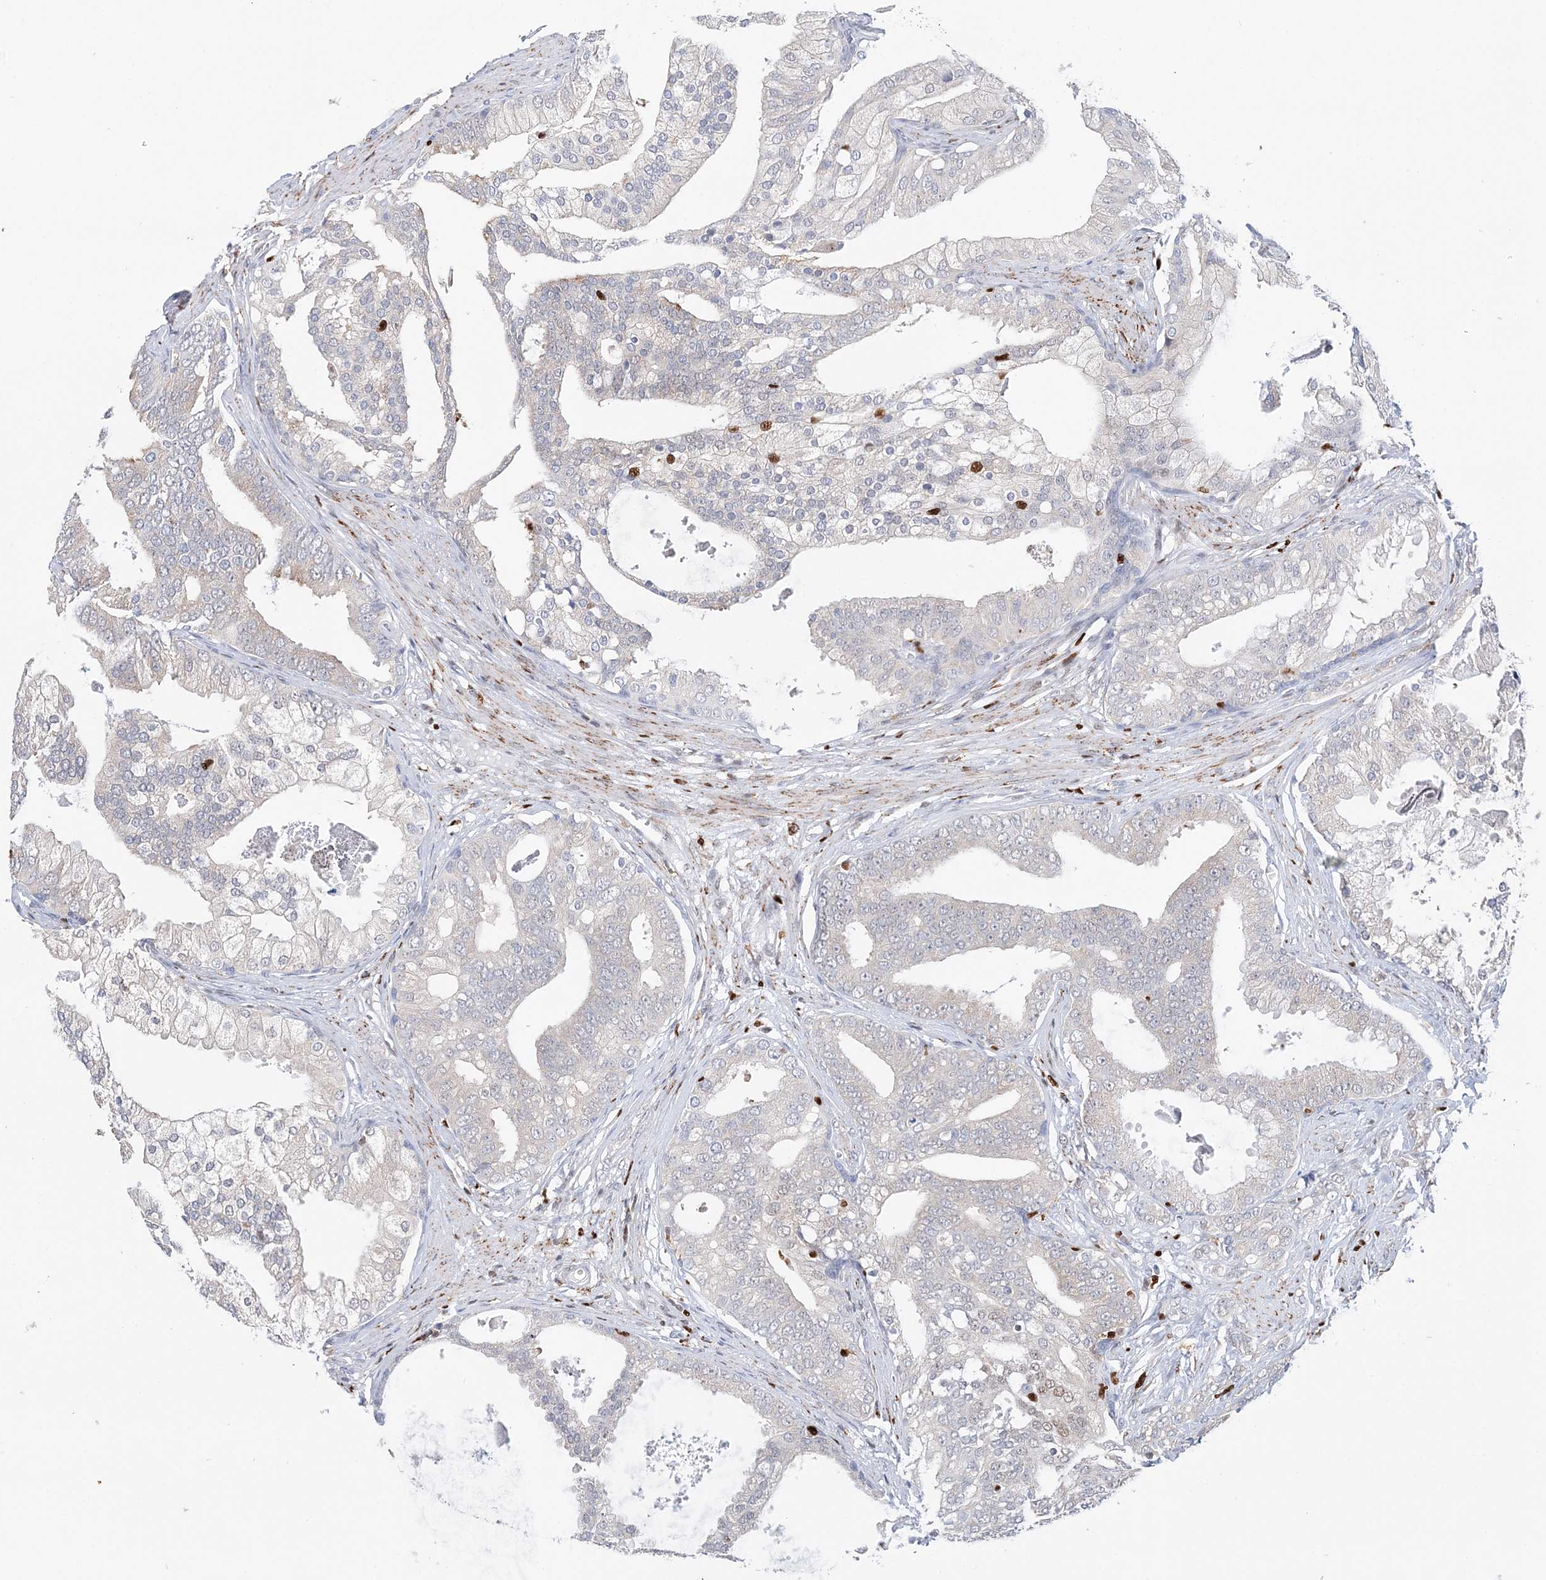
{"staining": {"intensity": "negative", "quantity": "none", "location": "none"}, "tissue": "prostate cancer", "cell_type": "Tumor cells", "image_type": "cancer", "snomed": [{"axis": "morphology", "description": "Adenocarcinoma, Low grade"}, {"axis": "topography", "description": "Prostate"}], "caption": "A high-resolution photomicrograph shows IHC staining of prostate adenocarcinoma (low-grade), which displays no significant positivity in tumor cells. Brightfield microscopy of immunohistochemistry stained with DAB (brown) and hematoxylin (blue), captured at high magnification.", "gene": "NIT2", "patient": {"sex": "male", "age": 58}}